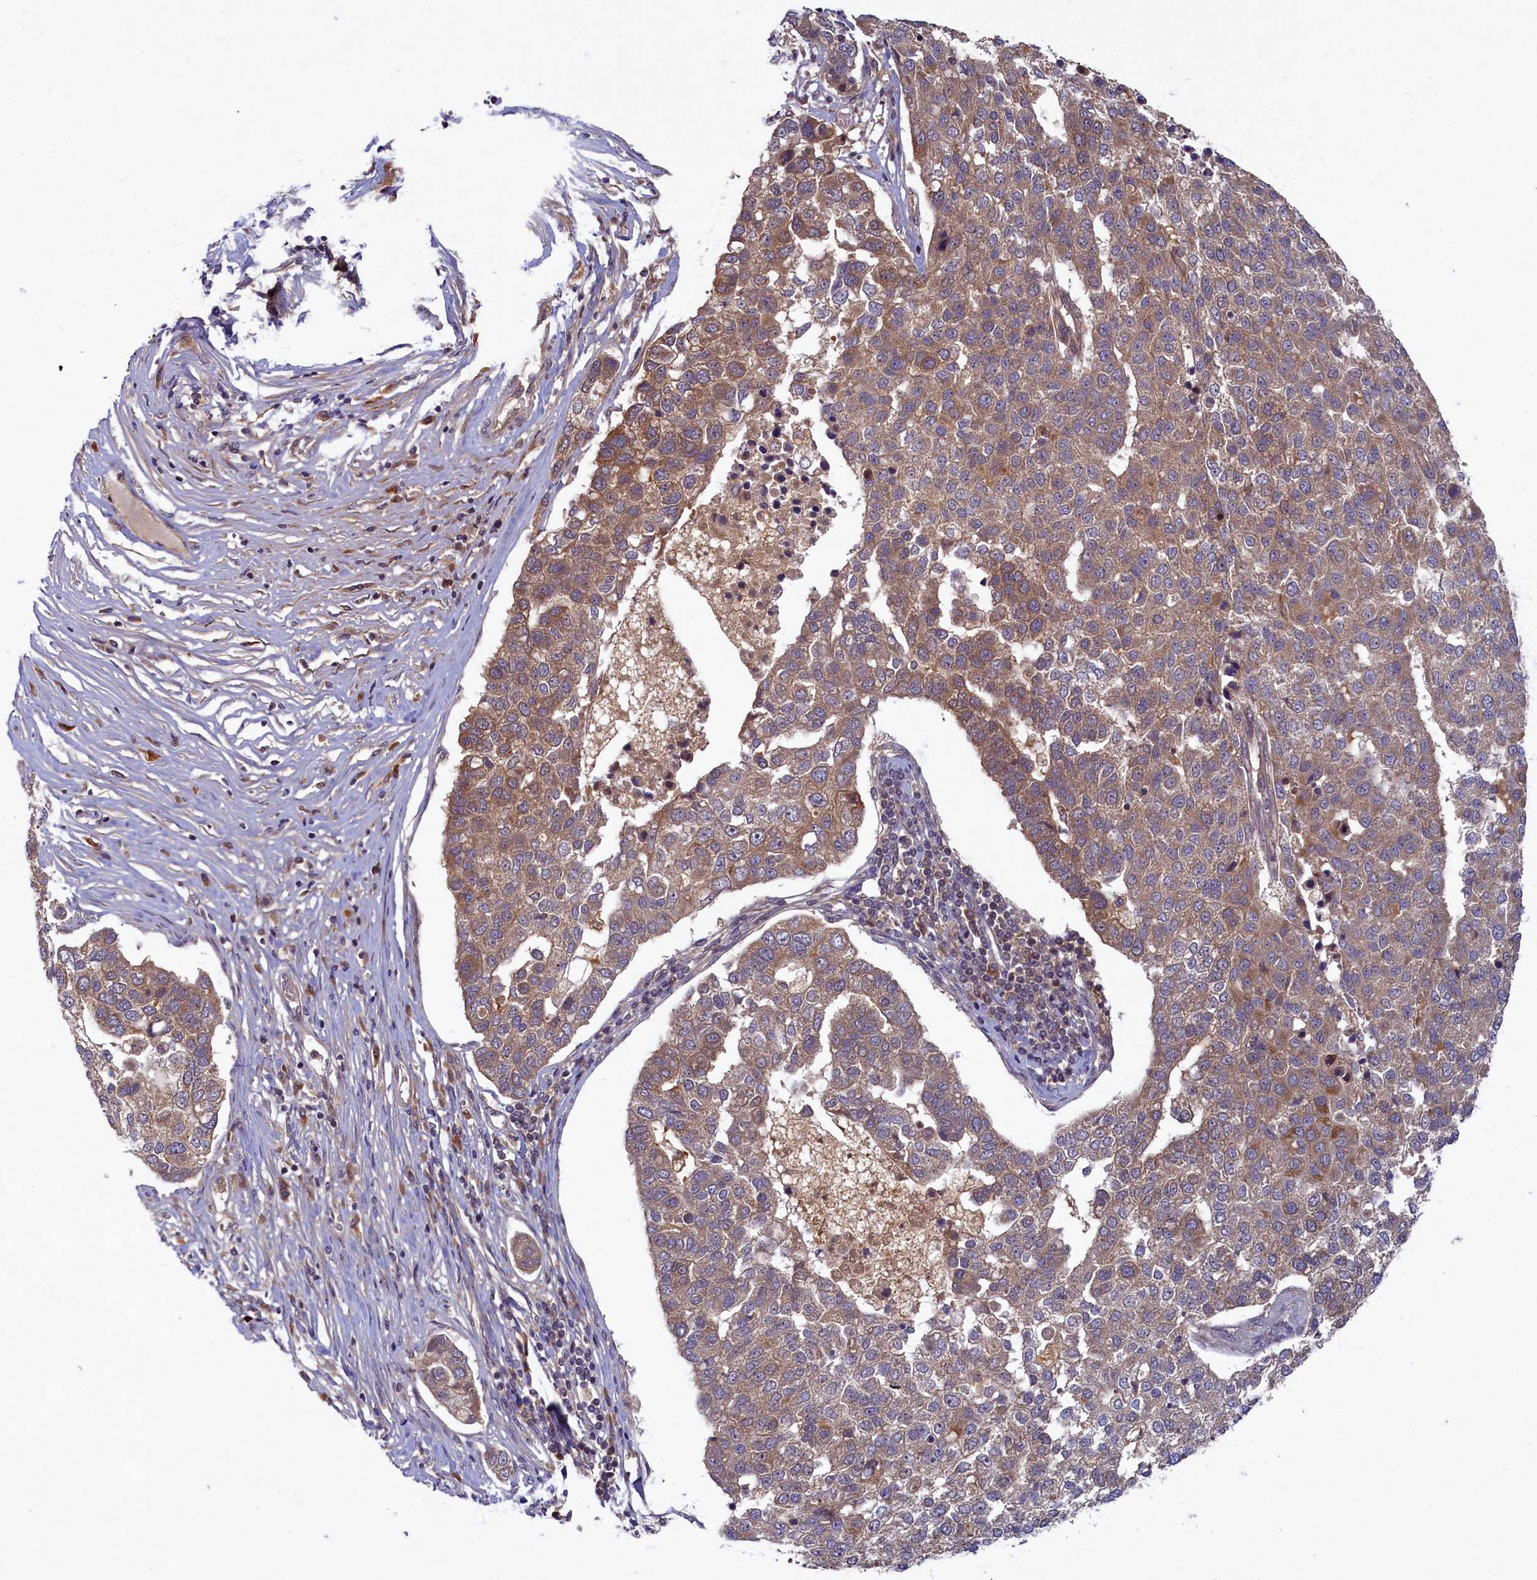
{"staining": {"intensity": "moderate", "quantity": ">75%", "location": "cytoplasmic/membranous"}, "tissue": "pancreatic cancer", "cell_type": "Tumor cells", "image_type": "cancer", "snomed": [{"axis": "morphology", "description": "Adenocarcinoma, NOS"}, {"axis": "topography", "description": "Pancreas"}], "caption": "Pancreatic cancer (adenocarcinoma) tissue shows moderate cytoplasmic/membranous staining in approximately >75% of tumor cells", "gene": "BICD1", "patient": {"sex": "female", "age": 61}}